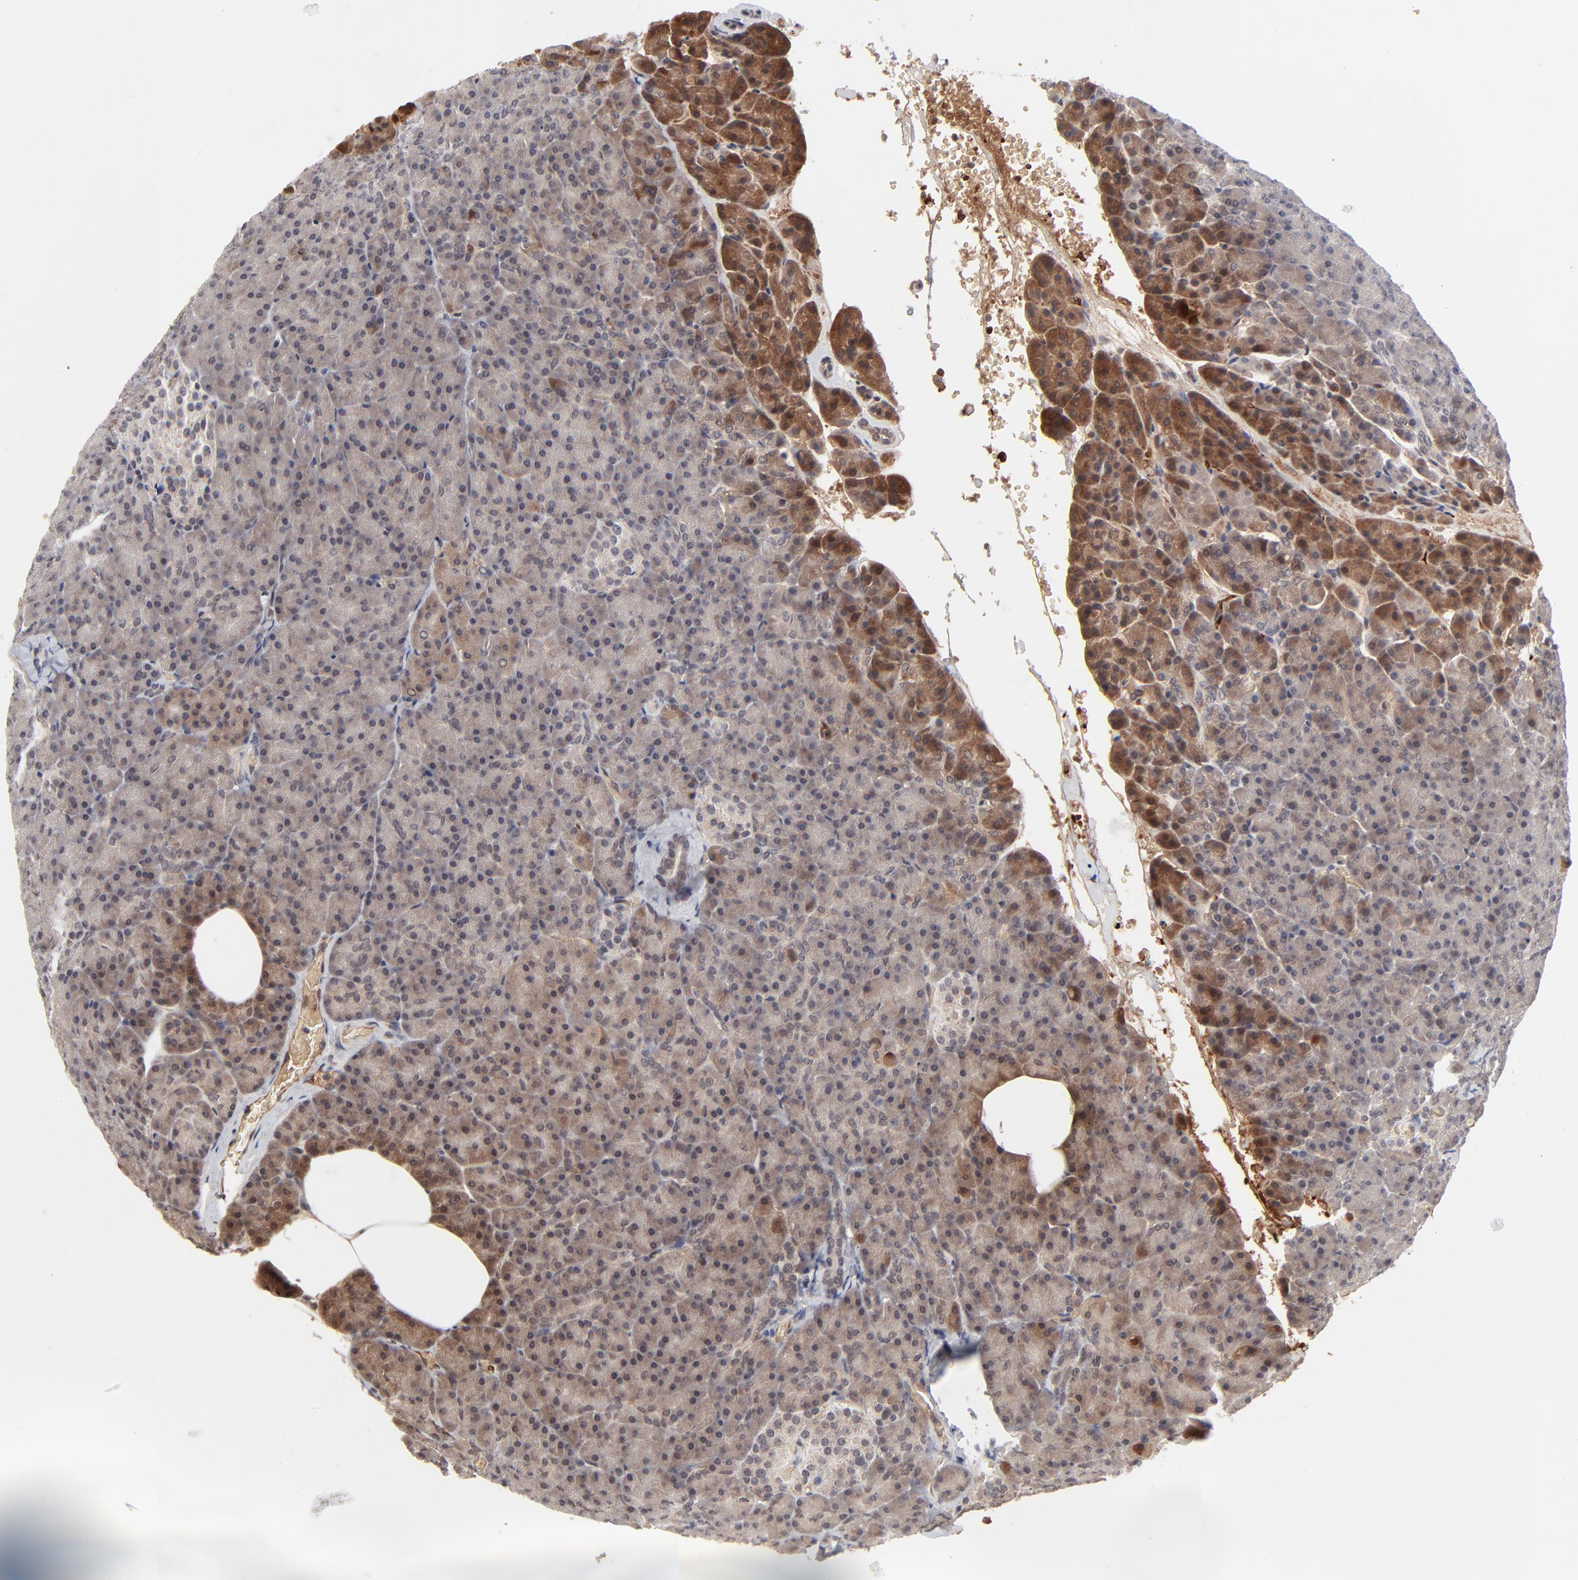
{"staining": {"intensity": "weak", "quantity": "25%-75%", "location": "cytoplasmic/membranous"}, "tissue": "pancreas", "cell_type": "Exocrine glandular cells", "image_type": "normal", "snomed": [{"axis": "morphology", "description": "Normal tissue, NOS"}, {"axis": "topography", "description": "Pancreas"}], "caption": "Immunohistochemistry (IHC) image of benign human pancreas stained for a protein (brown), which shows low levels of weak cytoplasmic/membranous expression in approximately 25%-75% of exocrine glandular cells.", "gene": "CASP10", "patient": {"sex": "female", "age": 35}}